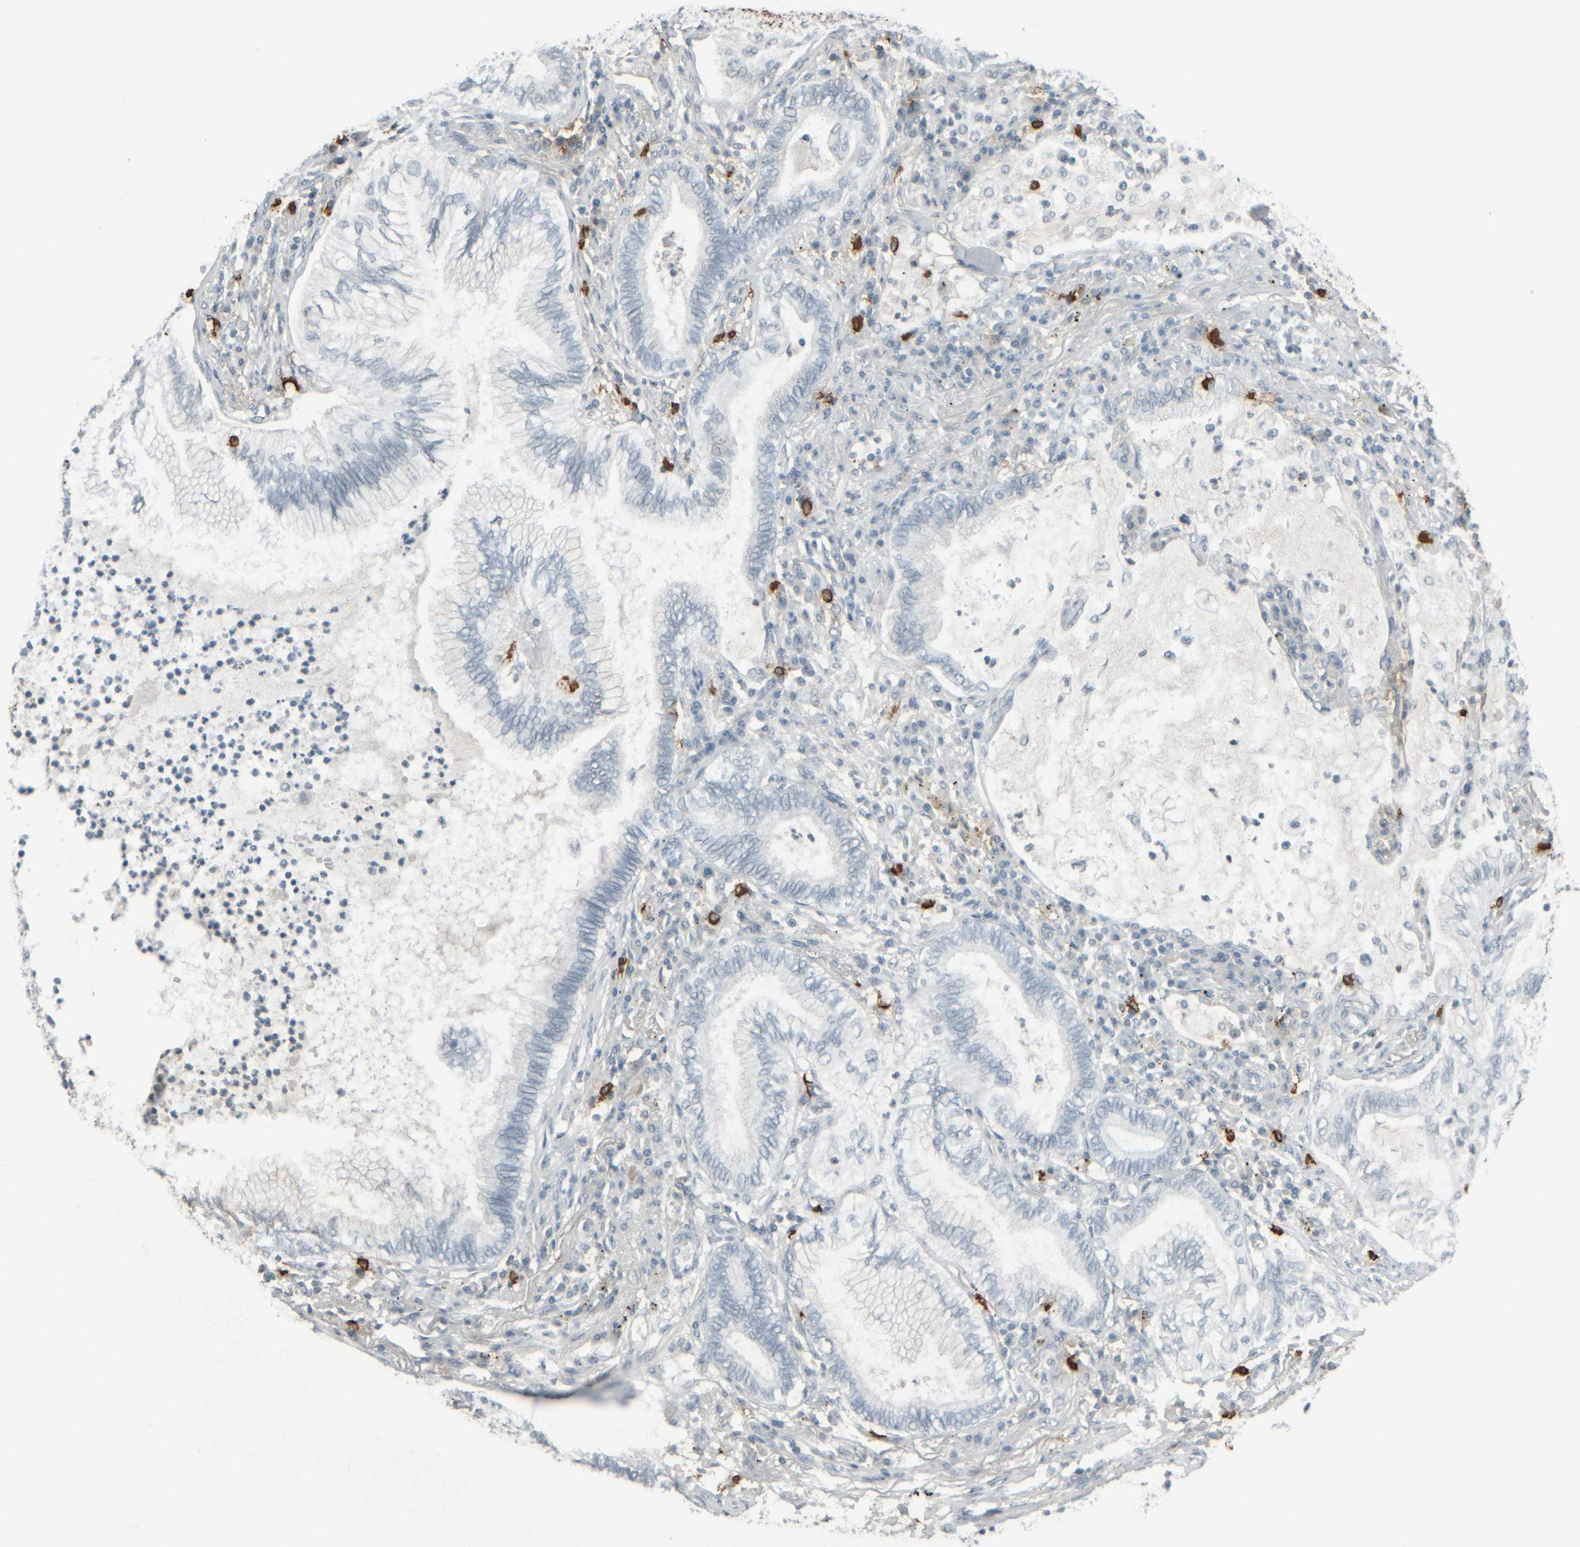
{"staining": {"intensity": "negative", "quantity": "none", "location": "none"}, "tissue": "lung cancer", "cell_type": "Tumor cells", "image_type": "cancer", "snomed": [{"axis": "morphology", "description": "Normal tissue, NOS"}, {"axis": "morphology", "description": "Adenocarcinoma, NOS"}, {"axis": "topography", "description": "Bronchus"}, {"axis": "topography", "description": "Lung"}], "caption": "DAB (3,3'-diaminobenzidine) immunohistochemical staining of adenocarcinoma (lung) demonstrates no significant expression in tumor cells.", "gene": "TPSAB1", "patient": {"sex": "female", "age": 70}}